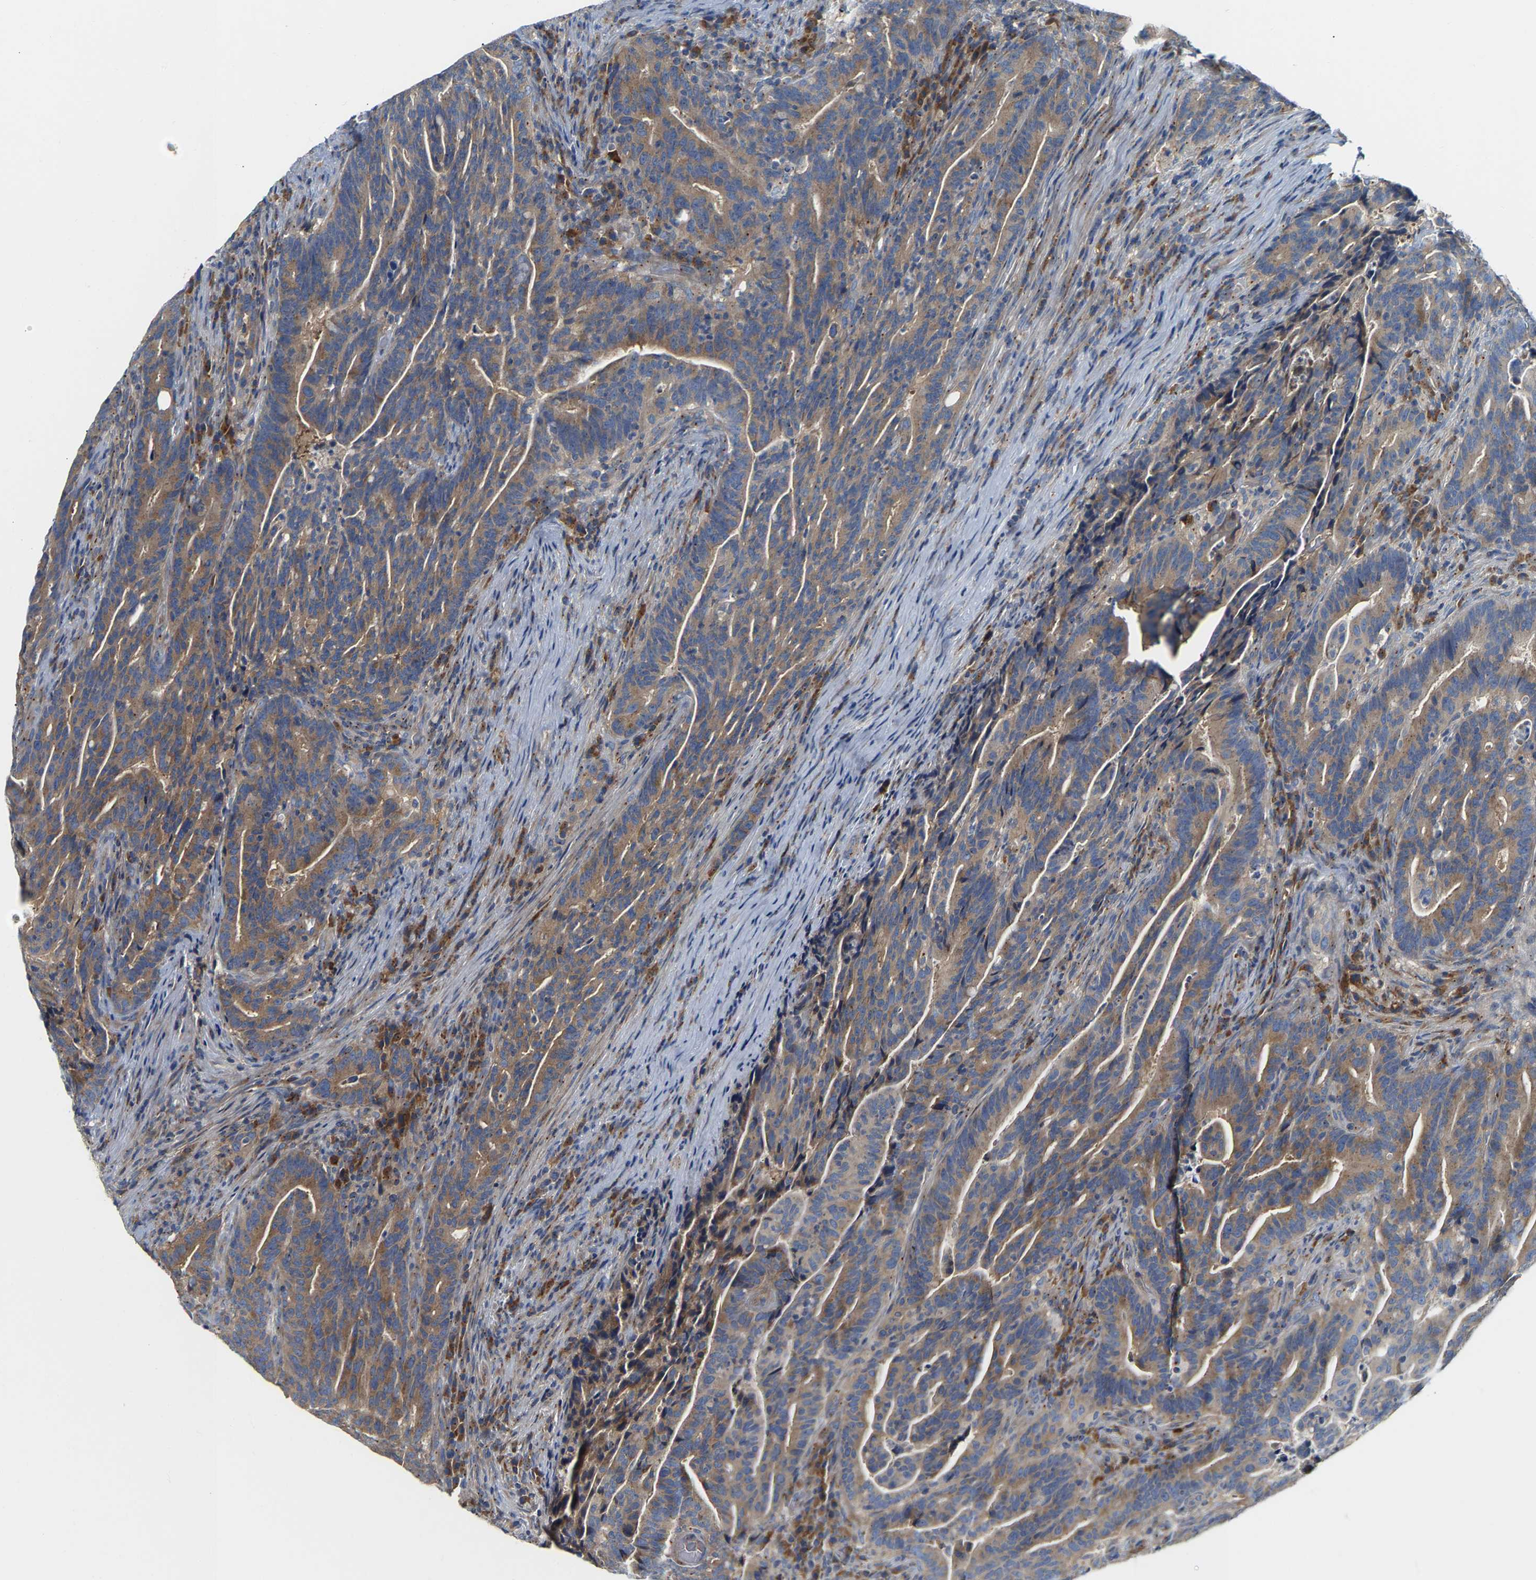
{"staining": {"intensity": "moderate", "quantity": ">75%", "location": "cytoplasmic/membranous"}, "tissue": "colorectal cancer", "cell_type": "Tumor cells", "image_type": "cancer", "snomed": [{"axis": "morphology", "description": "Adenocarcinoma, NOS"}, {"axis": "topography", "description": "Colon"}], "caption": "IHC of human colorectal adenocarcinoma displays medium levels of moderate cytoplasmic/membranous expression in about >75% of tumor cells.", "gene": "PCNT", "patient": {"sex": "female", "age": 66}}